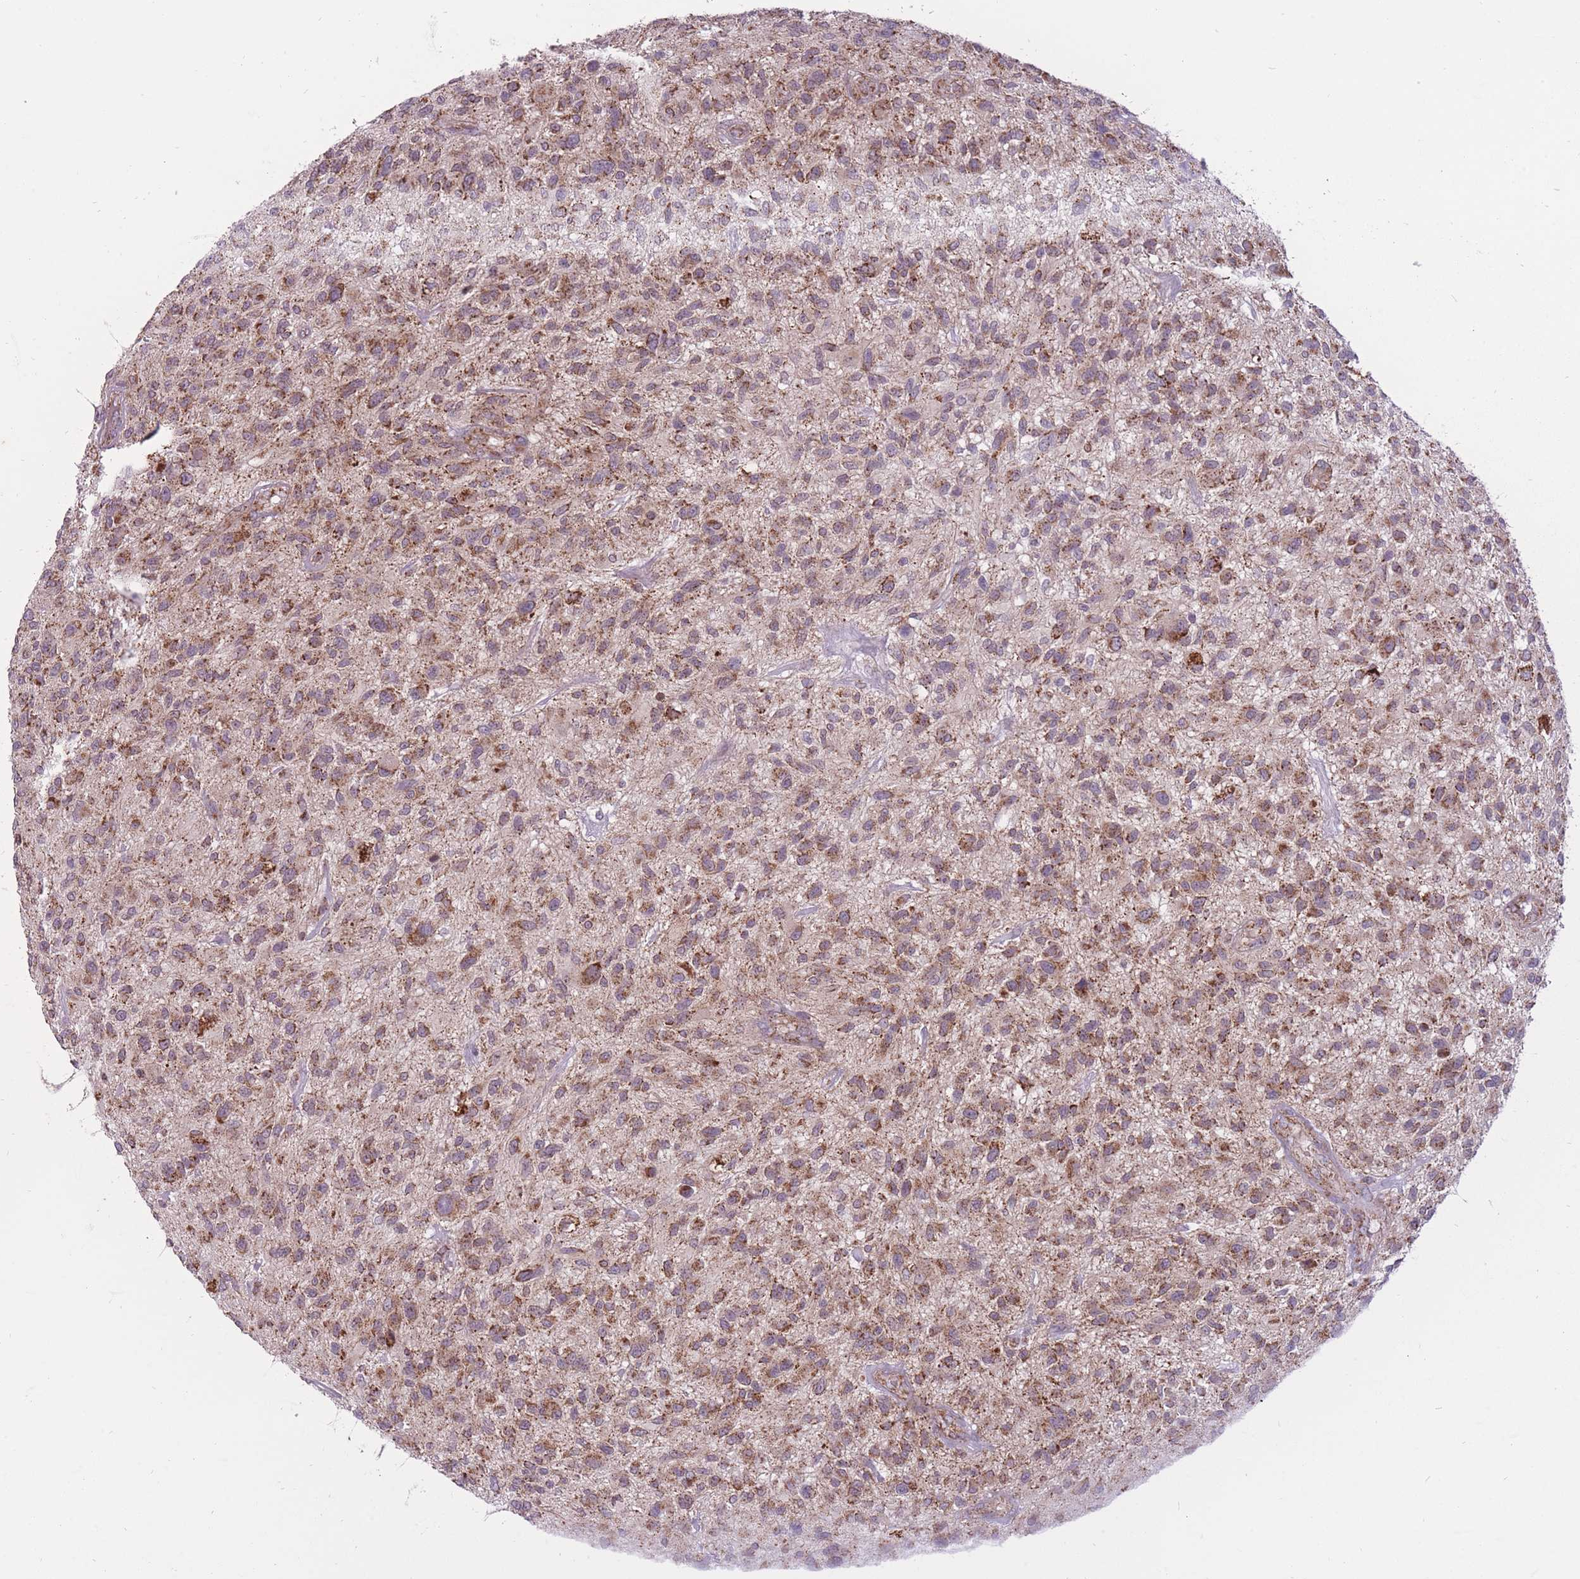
{"staining": {"intensity": "moderate", "quantity": ">75%", "location": "cytoplasmic/membranous"}, "tissue": "glioma", "cell_type": "Tumor cells", "image_type": "cancer", "snomed": [{"axis": "morphology", "description": "Glioma, malignant, High grade"}, {"axis": "topography", "description": "Brain"}], "caption": "IHC of human glioma demonstrates medium levels of moderate cytoplasmic/membranous staining in about >75% of tumor cells.", "gene": "LIN7C", "patient": {"sex": "male", "age": 47}}